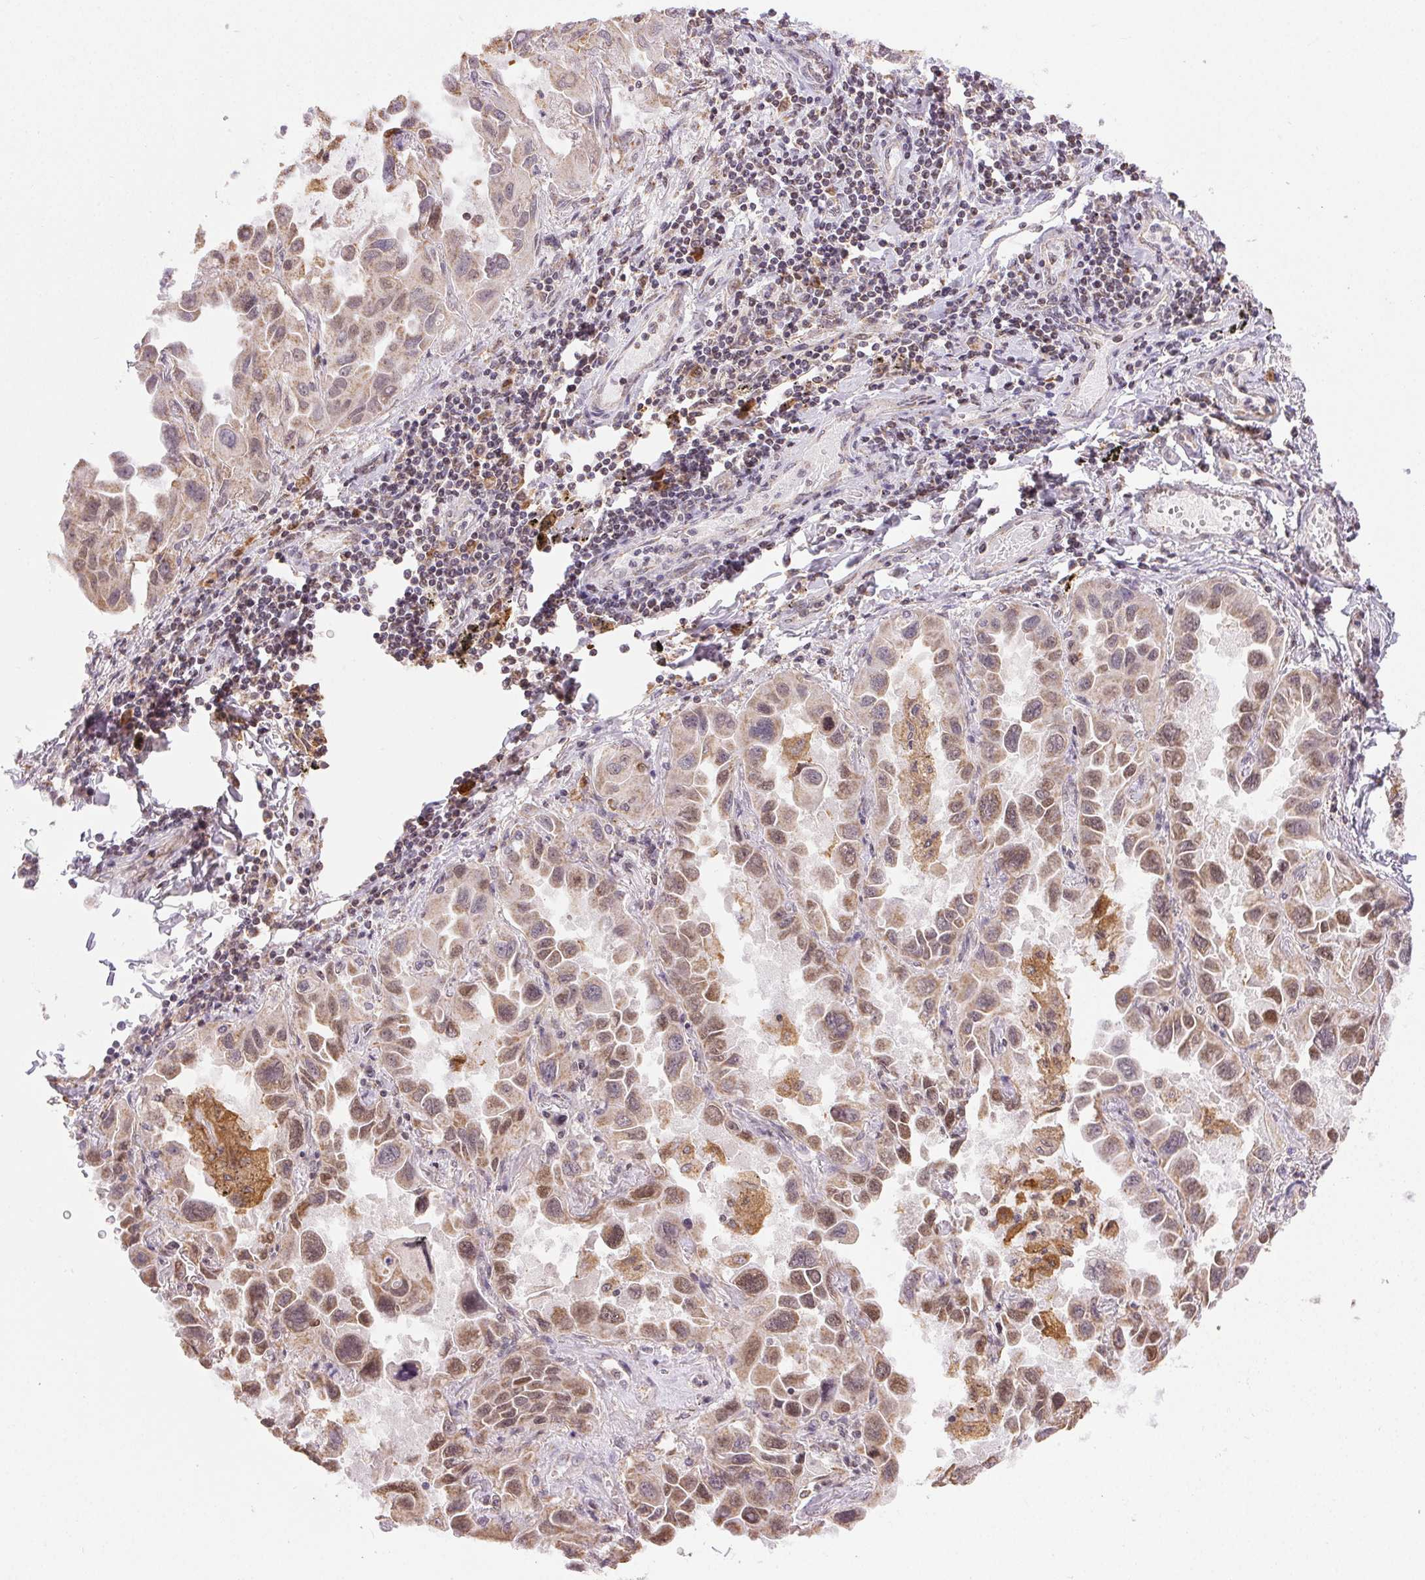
{"staining": {"intensity": "moderate", "quantity": ">75%", "location": "cytoplasmic/membranous"}, "tissue": "lung cancer", "cell_type": "Tumor cells", "image_type": "cancer", "snomed": [{"axis": "morphology", "description": "Adenocarcinoma, NOS"}, {"axis": "topography", "description": "Lung"}], "caption": "About >75% of tumor cells in human lung cancer demonstrate moderate cytoplasmic/membranous protein expression as visualized by brown immunohistochemical staining.", "gene": "PIWIL4", "patient": {"sex": "male", "age": 64}}